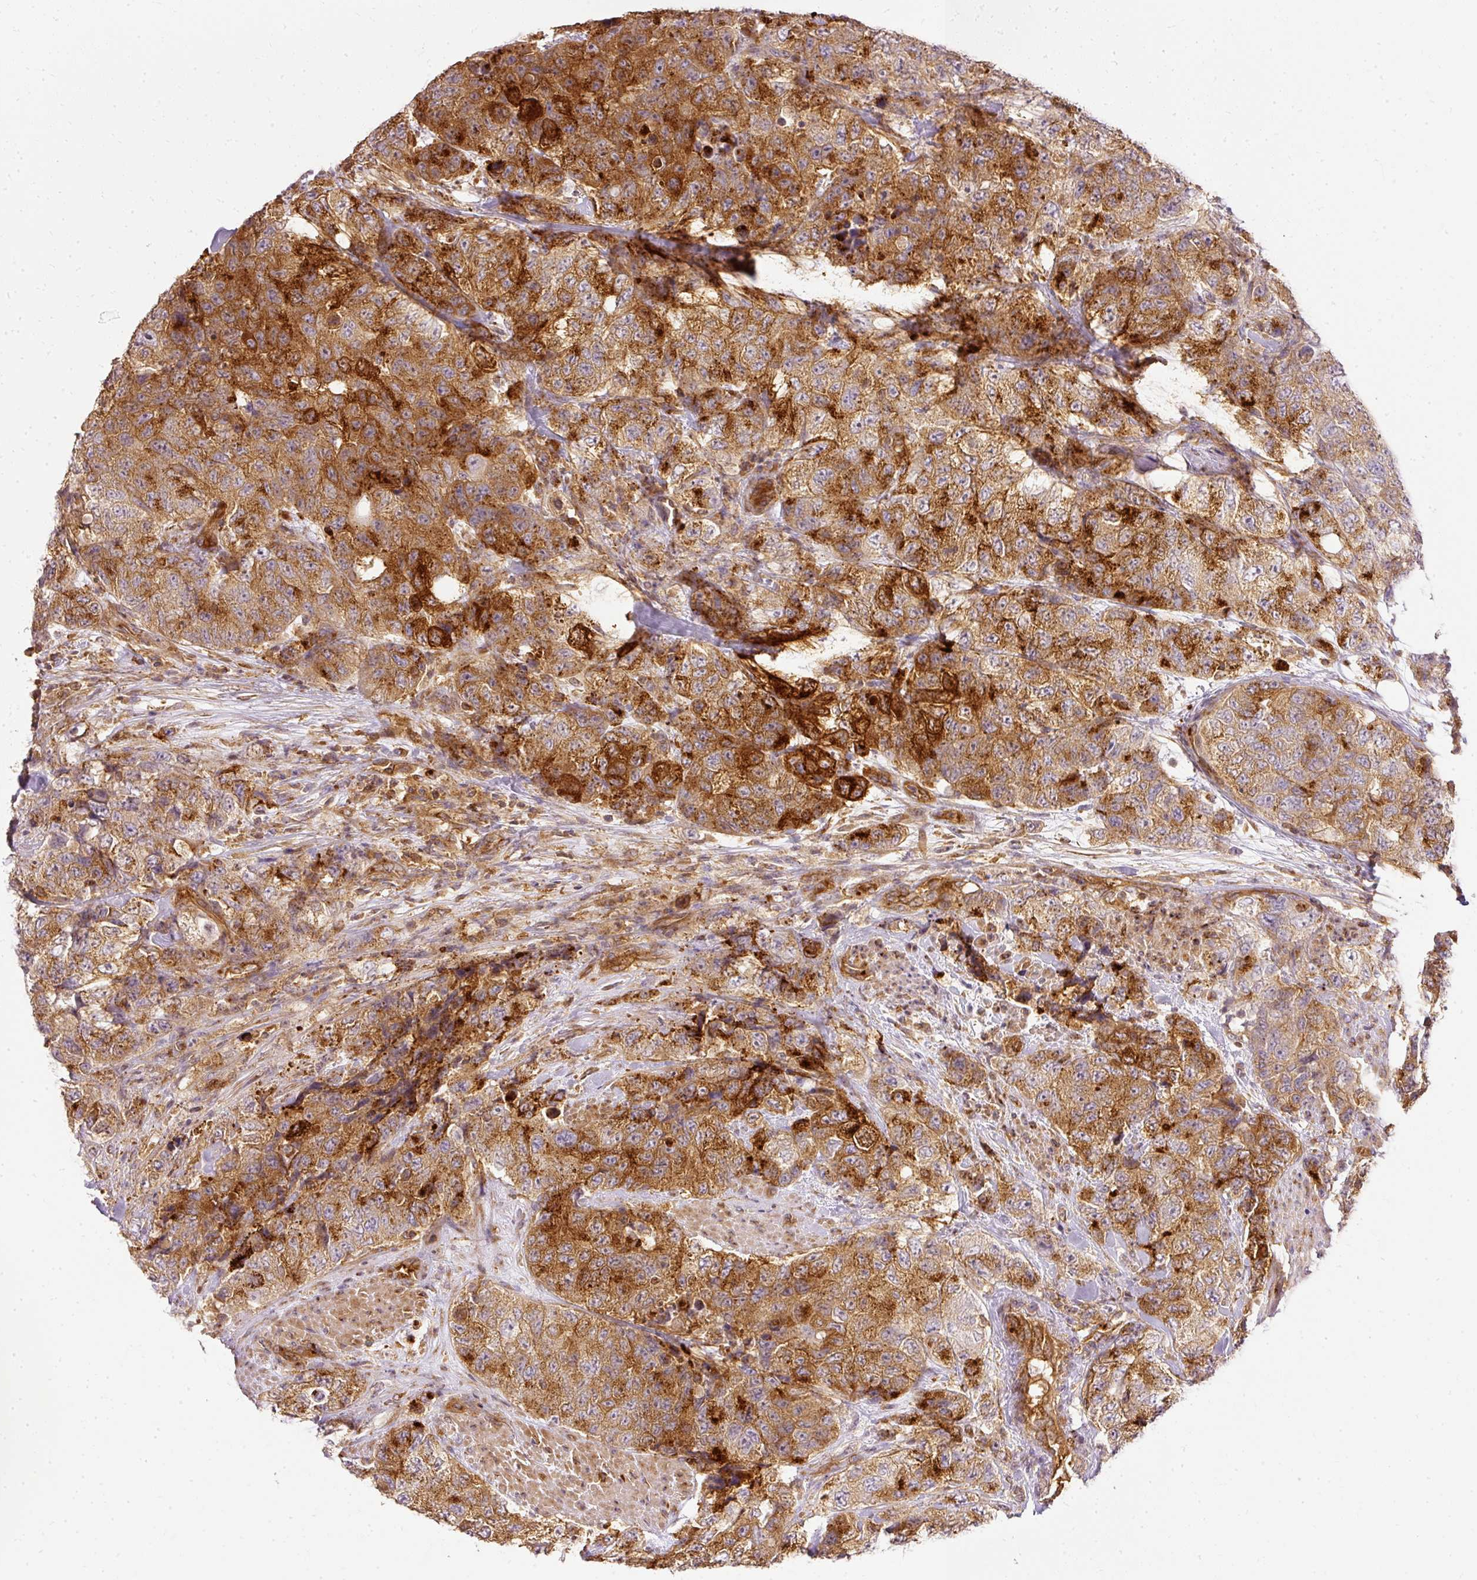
{"staining": {"intensity": "strong", "quantity": ">75%", "location": "cytoplasmic/membranous"}, "tissue": "urothelial cancer", "cell_type": "Tumor cells", "image_type": "cancer", "snomed": [{"axis": "morphology", "description": "Urothelial carcinoma, High grade"}, {"axis": "topography", "description": "Urinary bladder"}], "caption": "High-grade urothelial carcinoma stained with a protein marker demonstrates strong staining in tumor cells.", "gene": "ARMH3", "patient": {"sex": "female", "age": 78}}